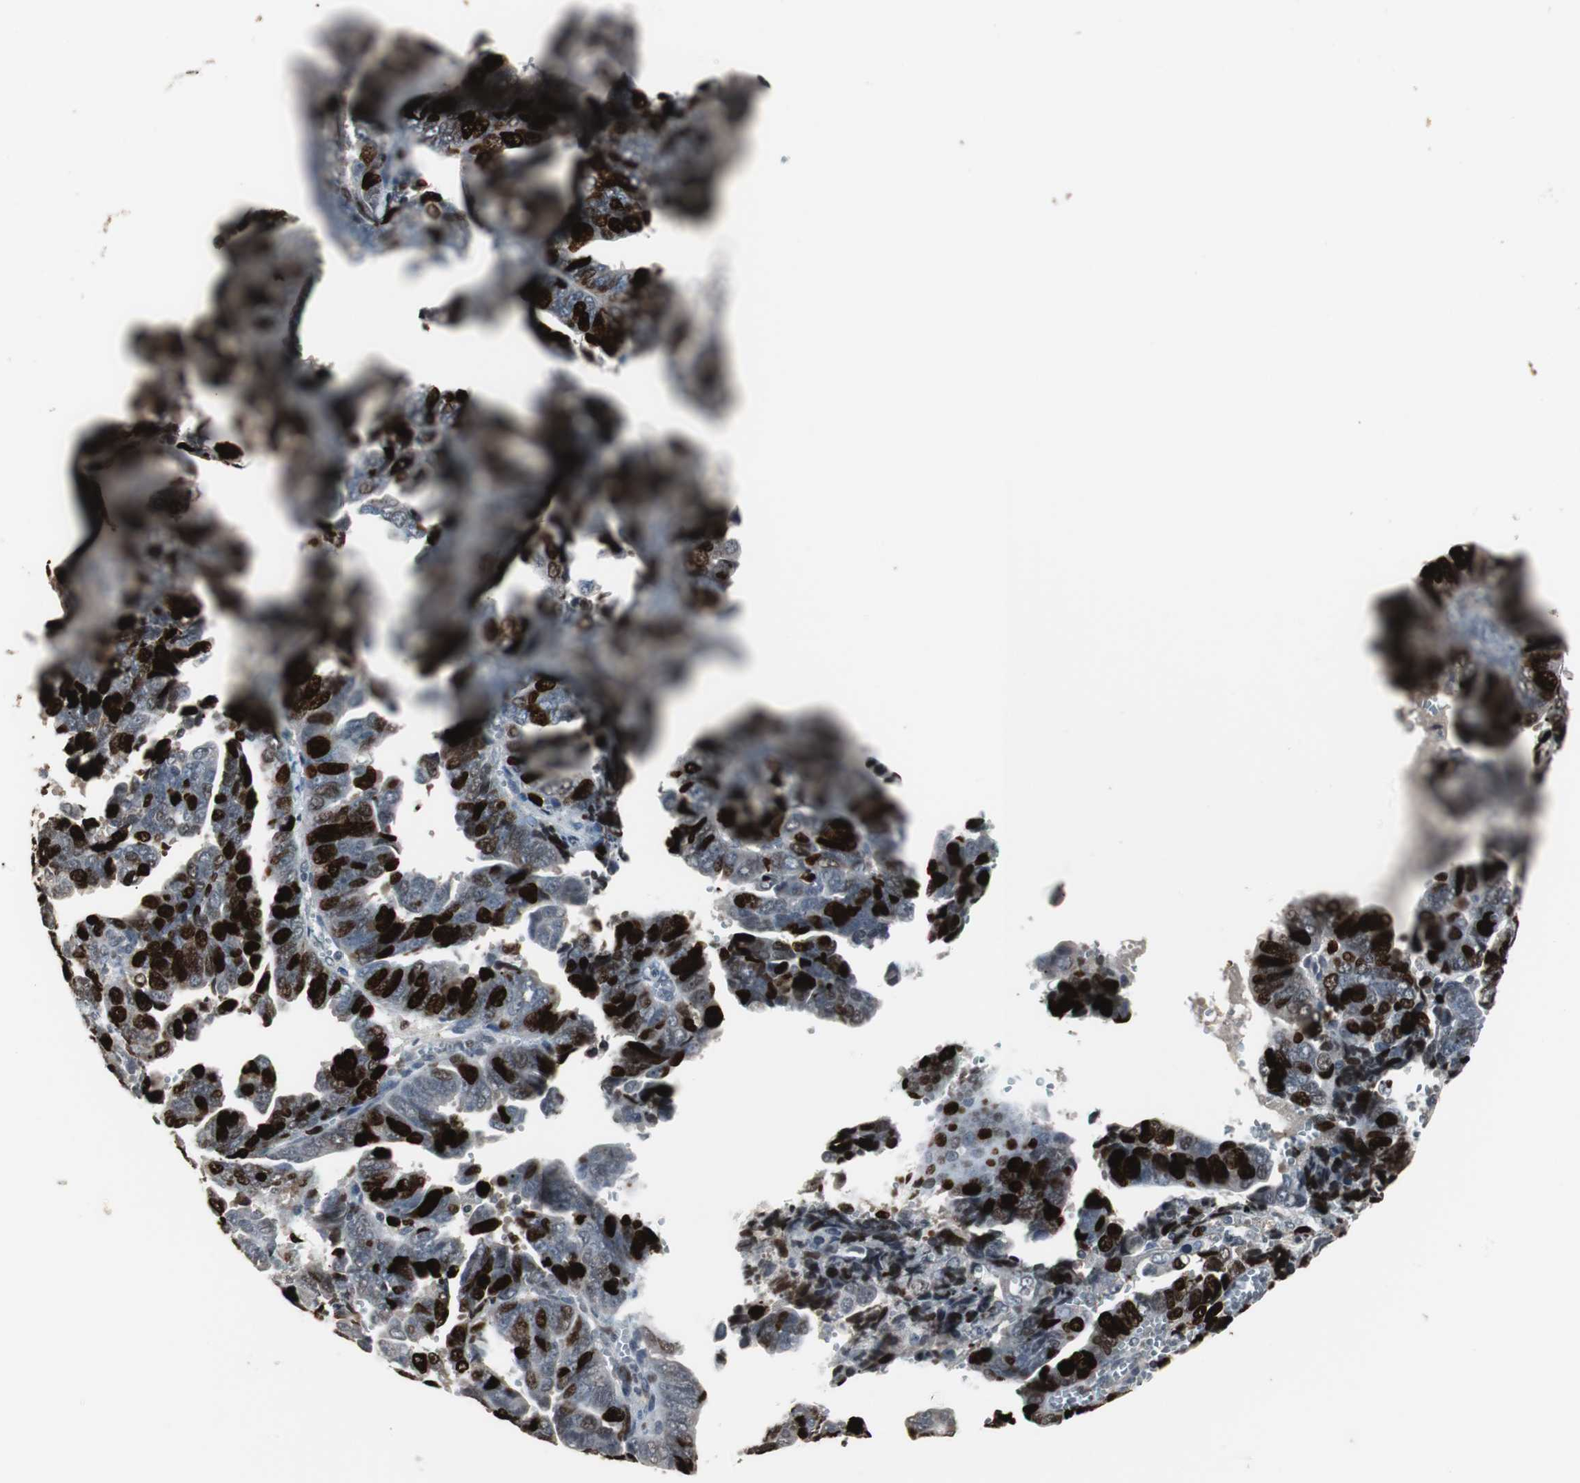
{"staining": {"intensity": "strong", "quantity": "25%-75%", "location": "nuclear"}, "tissue": "endometrial cancer", "cell_type": "Tumor cells", "image_type": "cancer", "snomed": [{"axis": "morphology", "description": "Adenocarcinoma, NOS"}, {"axis": "topography", "description": "Endometrium"}], "caption": "Immunohistochemistry (IHC) of human endometrial cancer shows high levels of strong nuclear staining in about 25%-75% of tumor cells.", "gene": "TOP2A", "patient": {"sex": "female", "age": 75}}